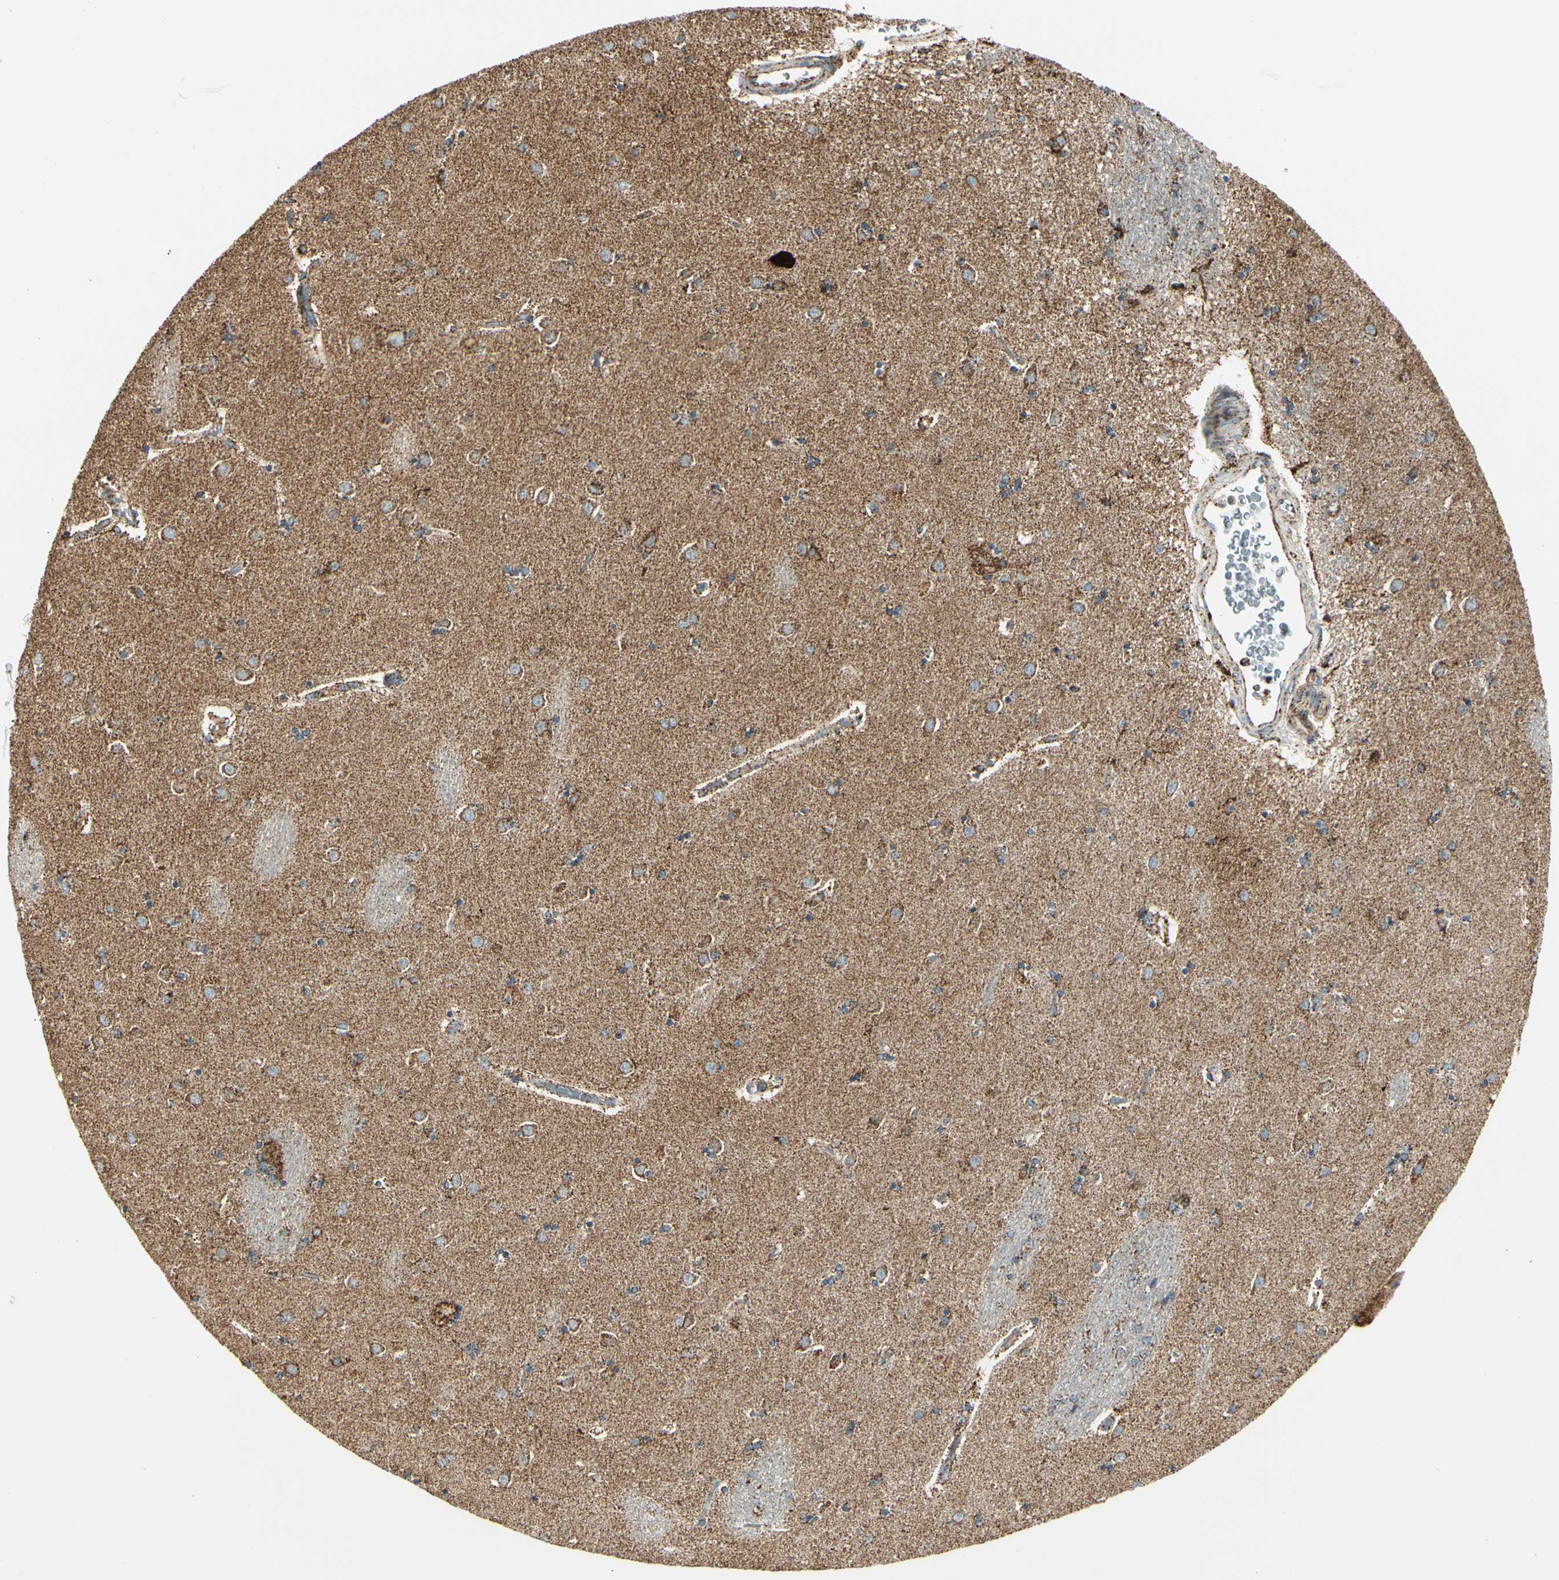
{"staining": {"intensity": "moderate", "quantity": ">75%", "location": "cytoplasmic/membranous"}, "tissue": "caudate", "cell_type": "Glial cells", "image_type": "normal", "snomed": [{"axis": "morphology", "description": "Normal tissue, NOS"}, {"axis": "topography", "description": "Lateral ventricle wall"}], "caption": "IHC photomicrograph of unremarkable caudate: caudate stained using immunohistochemistry (IHC) exhibits medium levels of moderate protein expression localized specifically in the cytoplasmic/membranous of glial cells, appearing as a cytoplasmic/membranous brown color.", "gene": "ME2", "patient": {"sex": "female", "age": 54}}